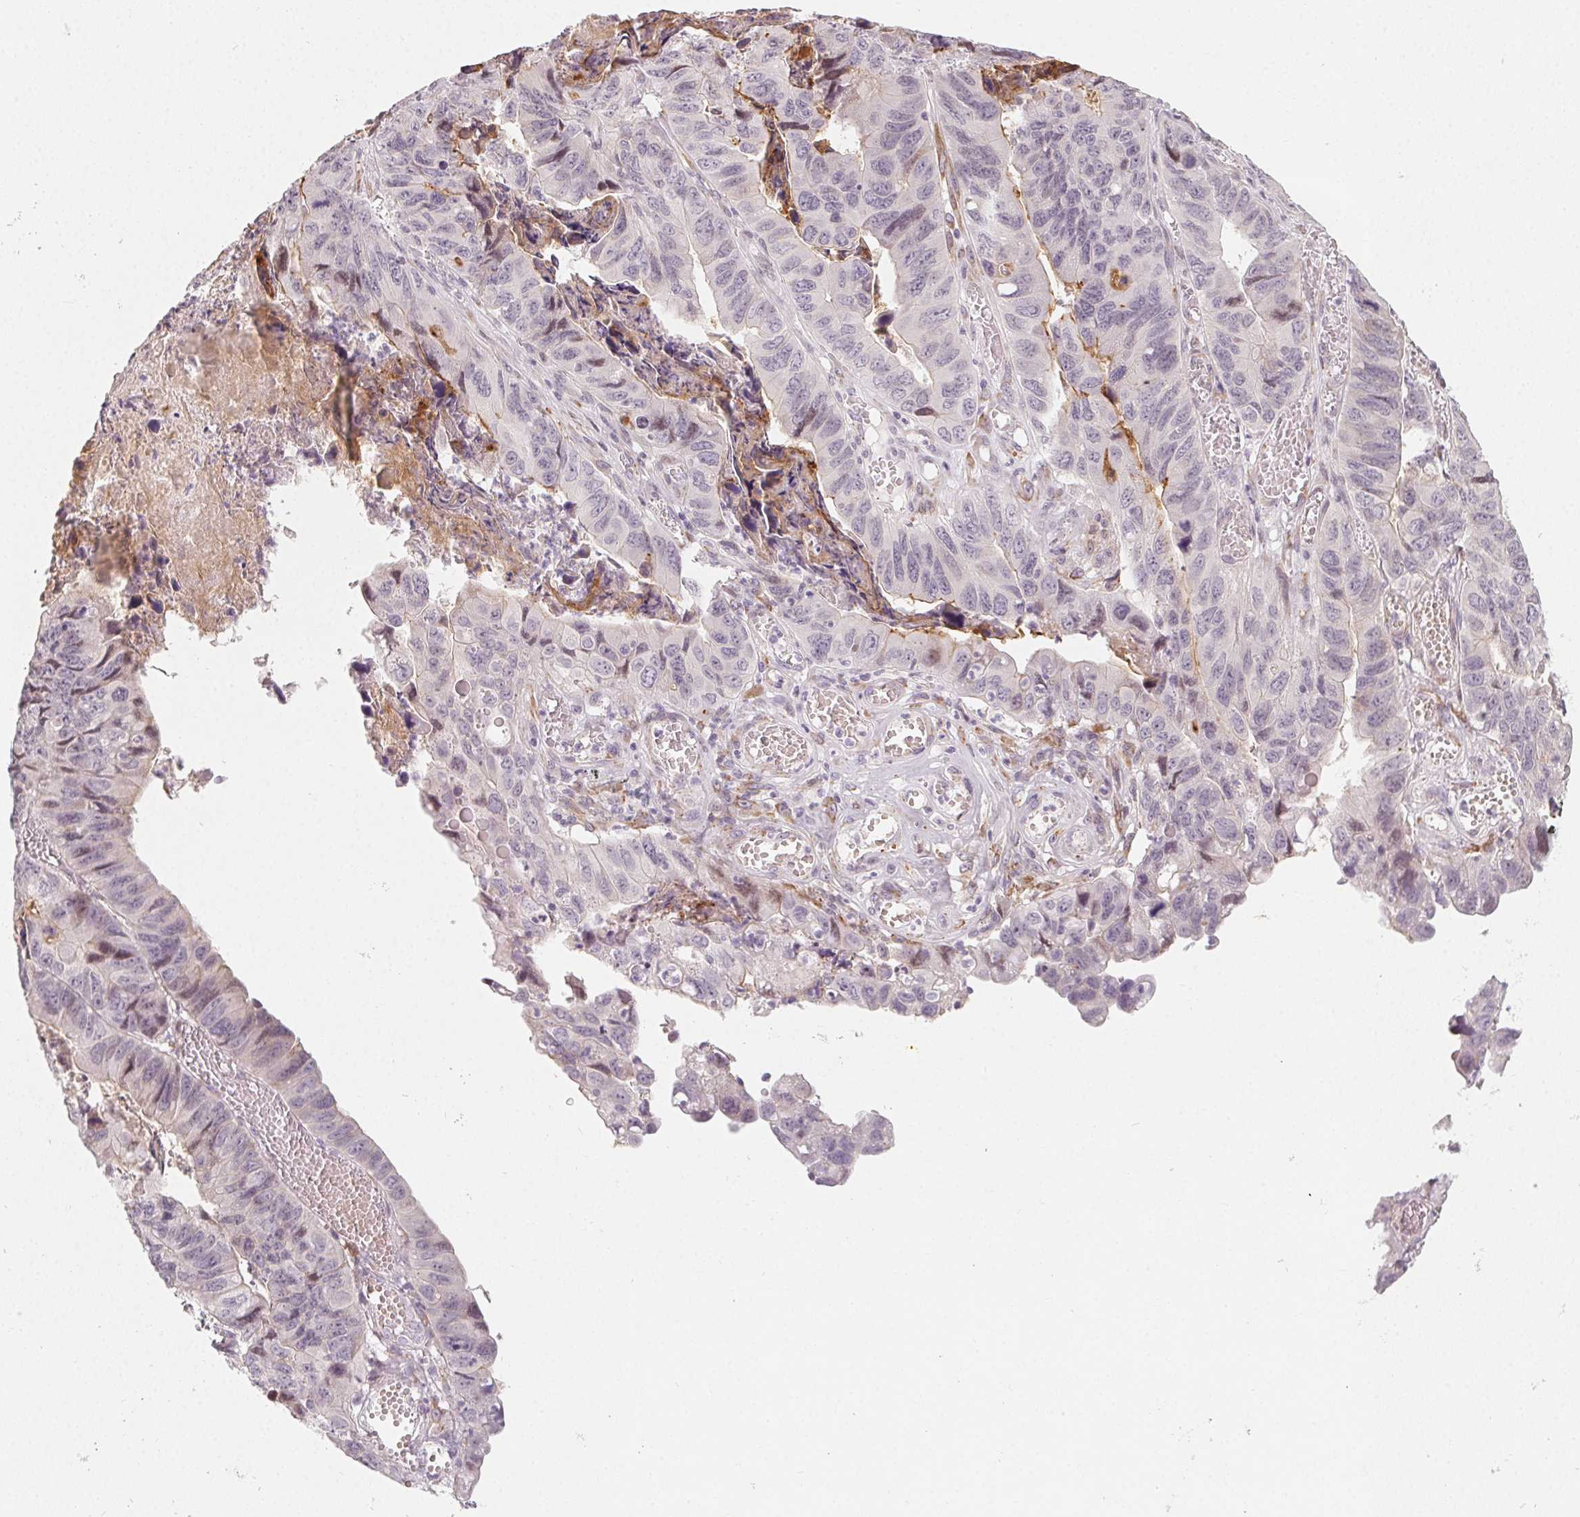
{"staining": {"intensity": "negative", "quantity": "none", "location": "none"}, "tissue": "stomach cancer", "cell_type": "Tumor cells", "image_type": "cancer", "snomed": [{"axis": "morphology", "description": "Adenocarcinoma, NOS"}, {"axis": "topography", "description": "Stomach, lower"}], "caption": "An immunohistochemistry image of stomach adenocarcinoma is shown. There is no staining in tumor cells of stomach adenocarcinoma.", "gene": "CCDC96", "patient": {"sex": "male", "age": 77}}